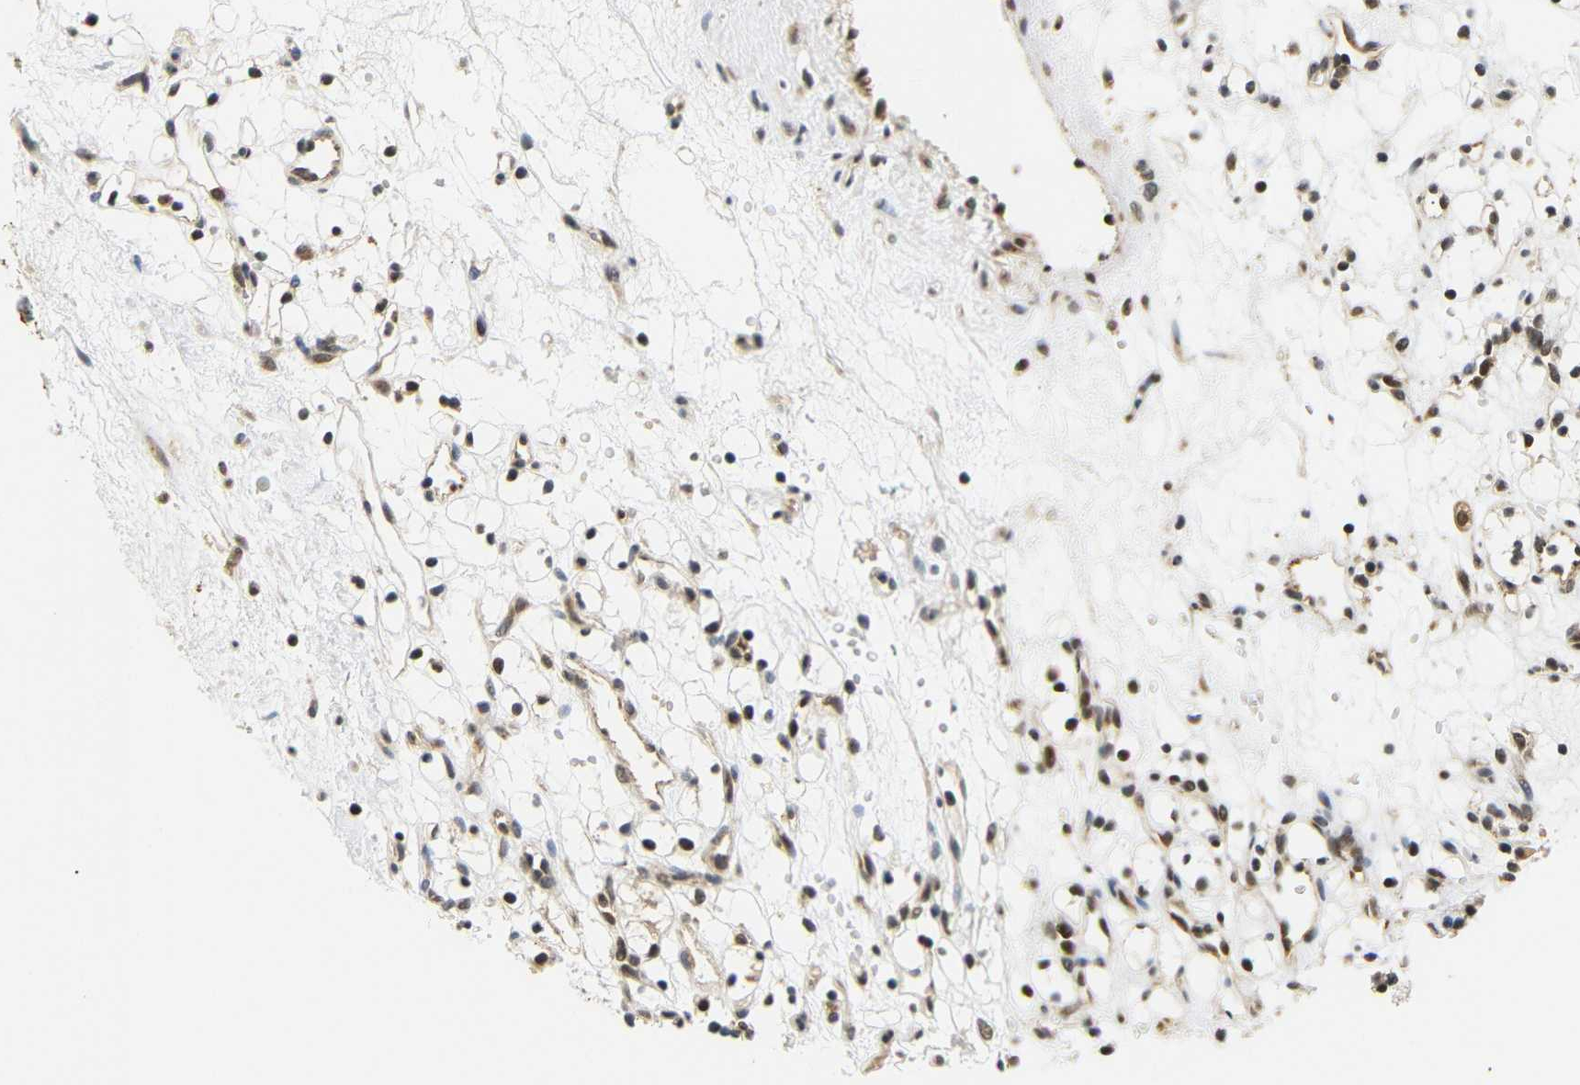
{"staining": {"intensity": "moderate", "quantity": ">75%", "location": "cytoplasmic/membranous,nuclear"}, "tissue": "renal cancer", "cell_type": "Tumor cells", "image_type": "cancer", "snomed": [{"axis": "morphology", "description": "Adenocarcinoma, NOS"}, {"axis": "topography", "description": "Kidney"}], "caption": "A medium amount of moderate cytoplasmic/membranous and nuclear staining is seen in approximately >75% of tumor cells in renal adenocarcinoma tissue.", "gene": "GJA5", "patient": {"sex": "female", "age": 60}}